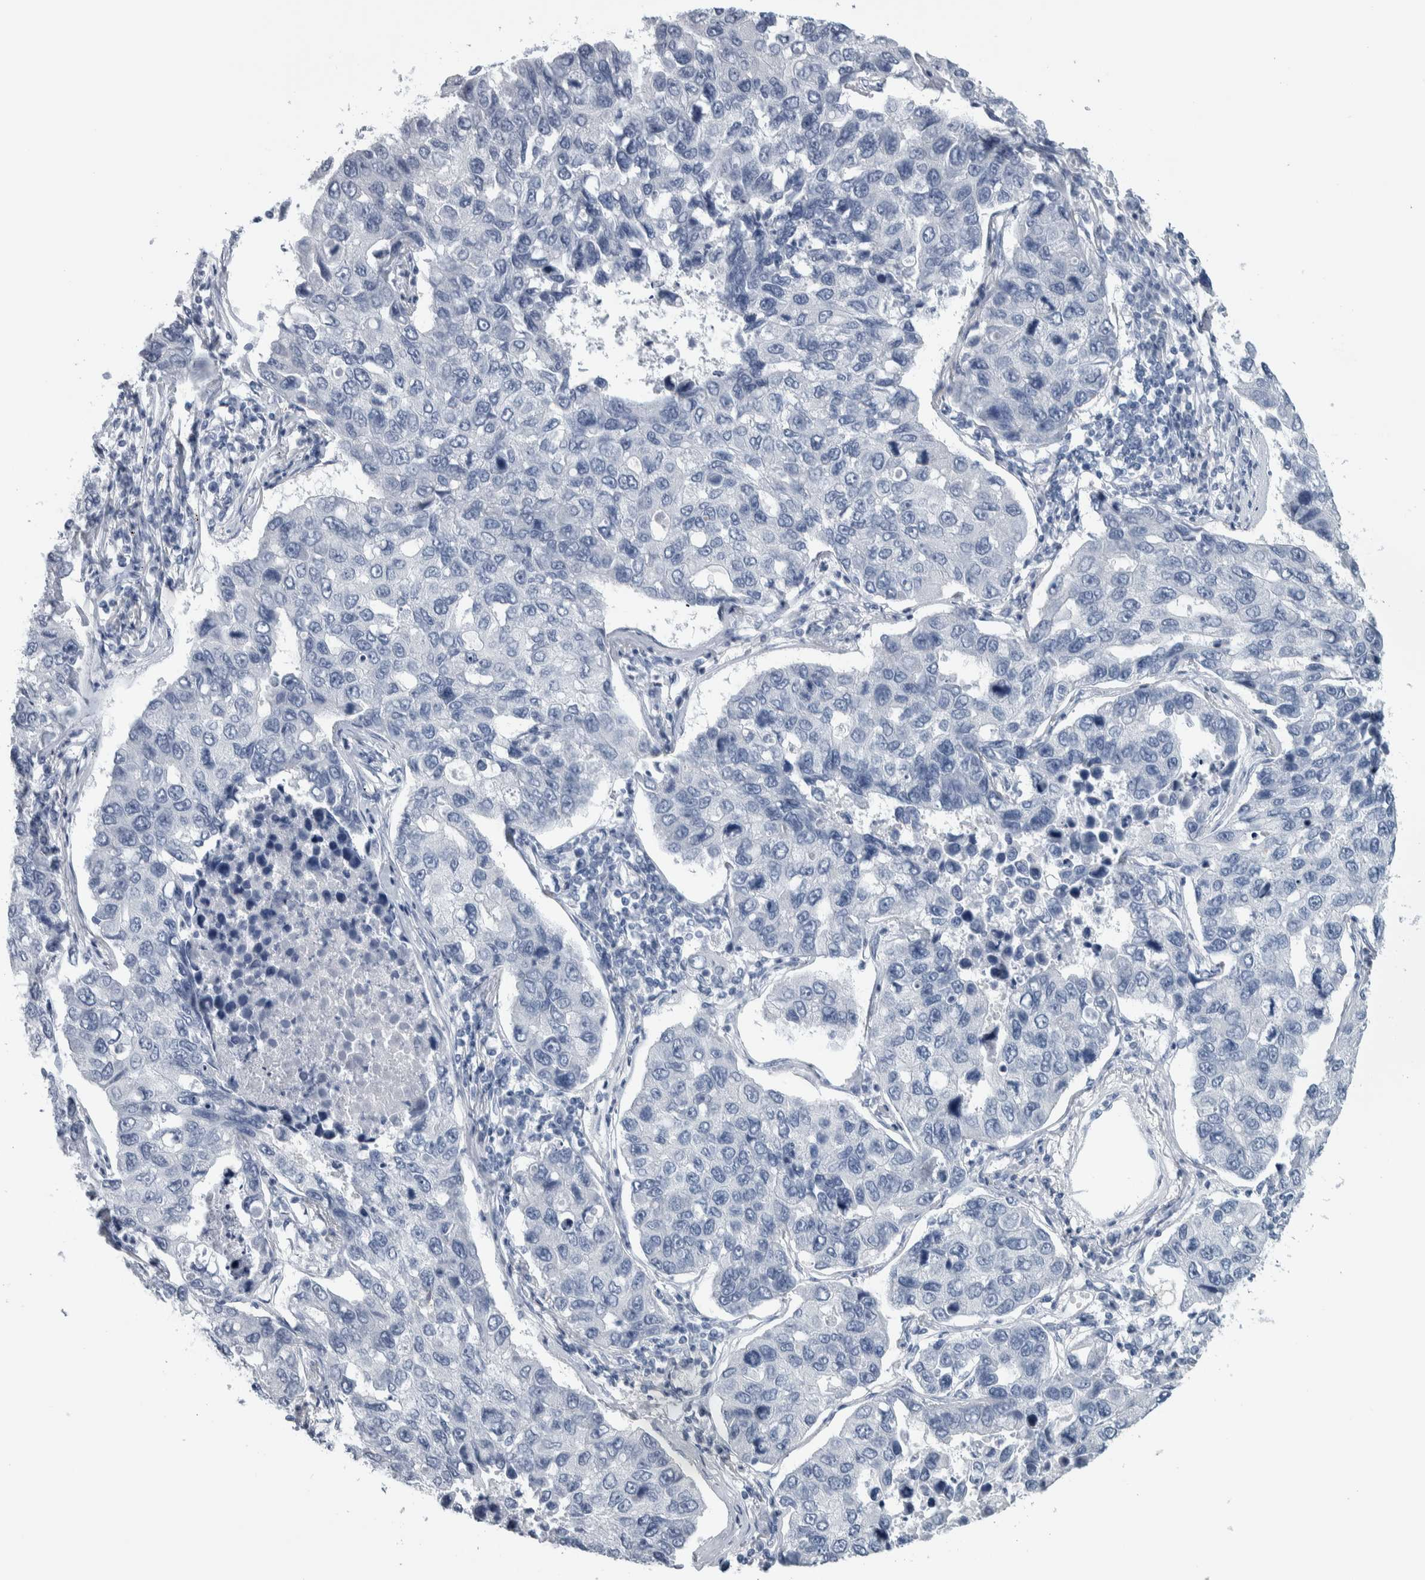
{"staining": {"intensity": "negative", "quantity": "none", "location": "none"}, "tissue": "lung cancer", "cell_type": "Tumor cells", "image_type": "cancer", "snomed": [{"axis": "morphology", "description": "Adenocarcinoma, NOS"}, {"axis": "topography", "description": "Lung"}], "caption": "Lung cancer stained for a protein using immunohistochemistry displays no staining tumor cells.", "gene": "CDH17", "patient": {"sex": "male", "age": 64}}